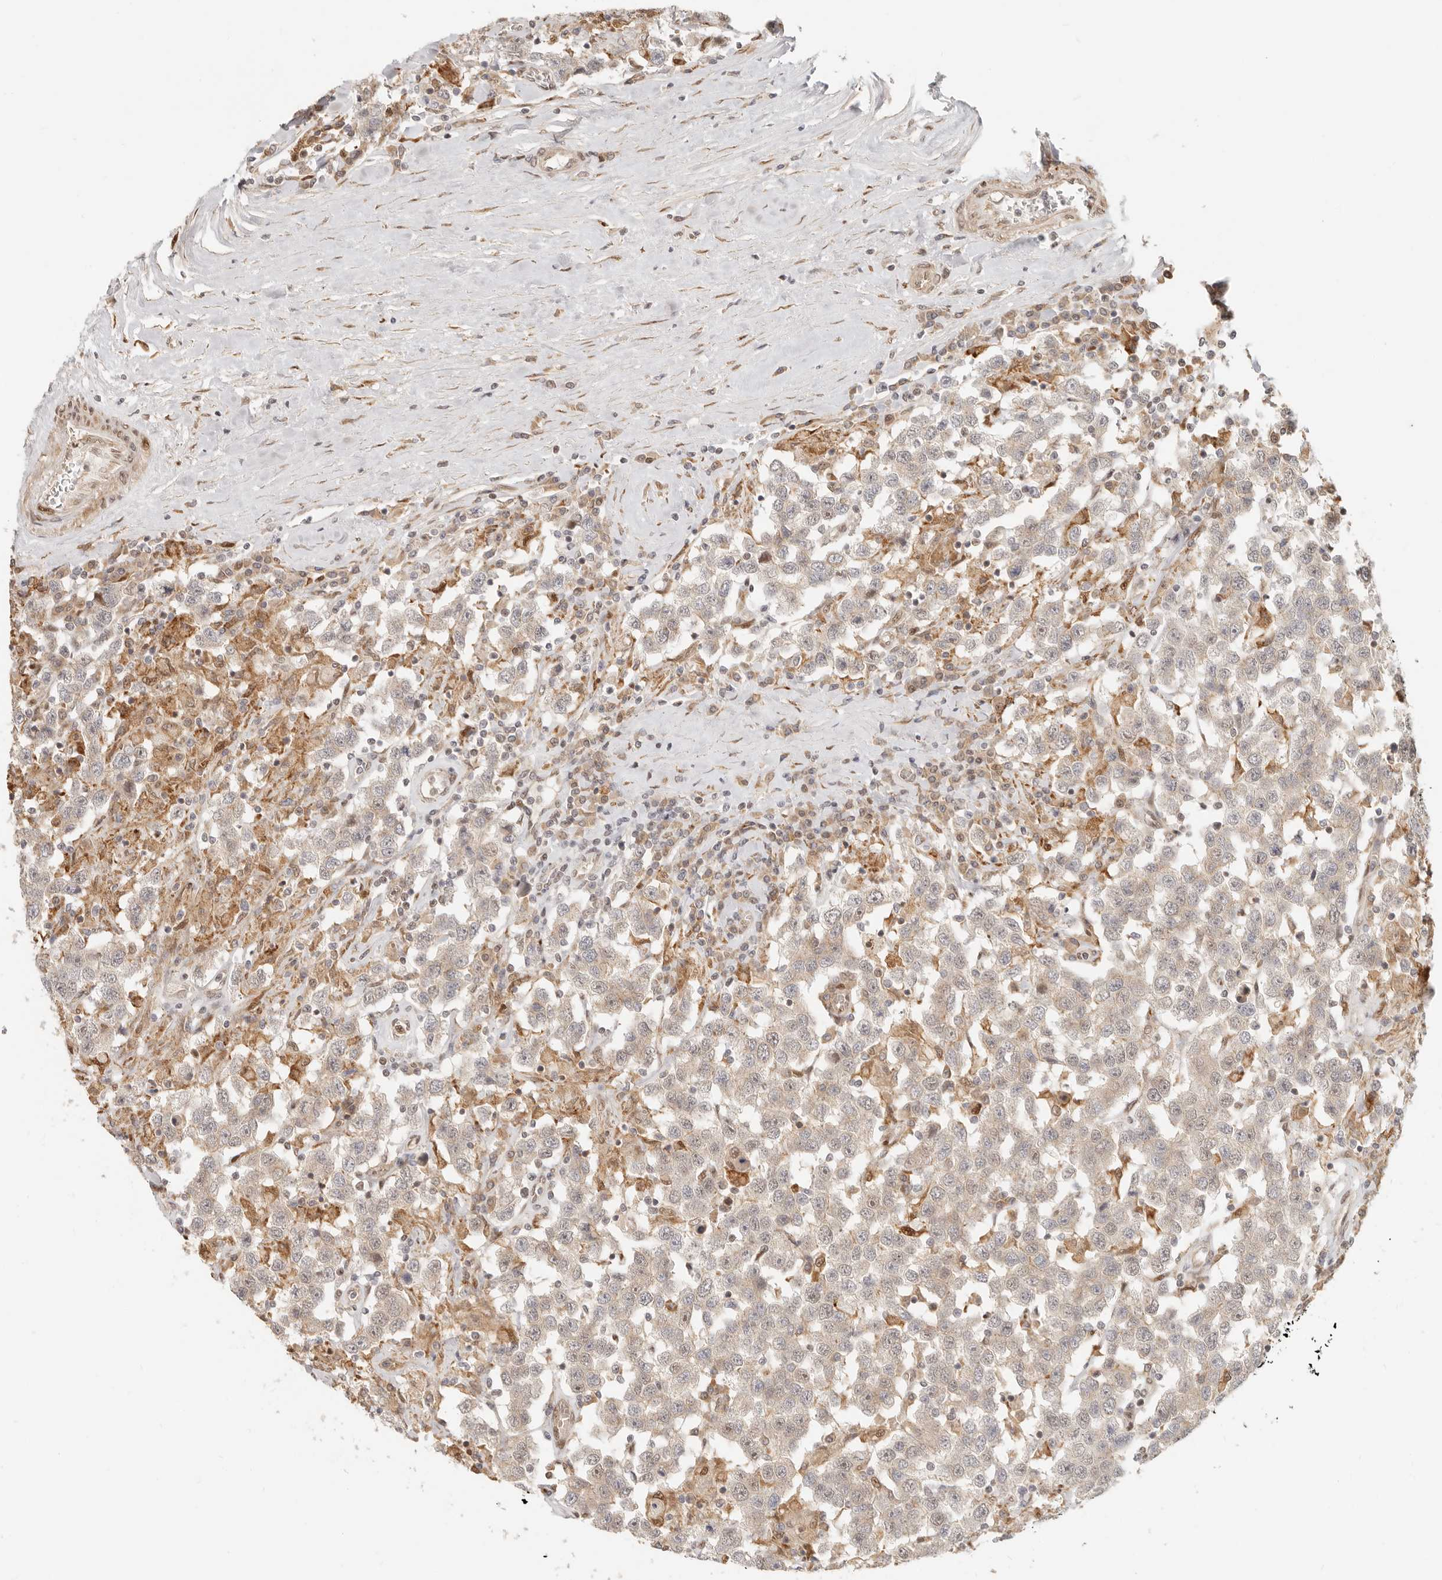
{"staining": {"intensity": "weak", "quantity": "<25%", "location": "cytoplasmic/membranous"}, "tissue": "testis cancer", "cell_type": "Tumor cells", "image_type": "cancer", "snomed": [{"axis": "morphology", "description": "Seminoma, NOS"}, {"axis": "topography", "description": "Testis"}], "caption": "Immunohistochemistry (IHC) of testis seminoma exhibits no expression in tumor cells.", "gene": "TUFT1", "patient": {"sex": "male", "age": 41}}